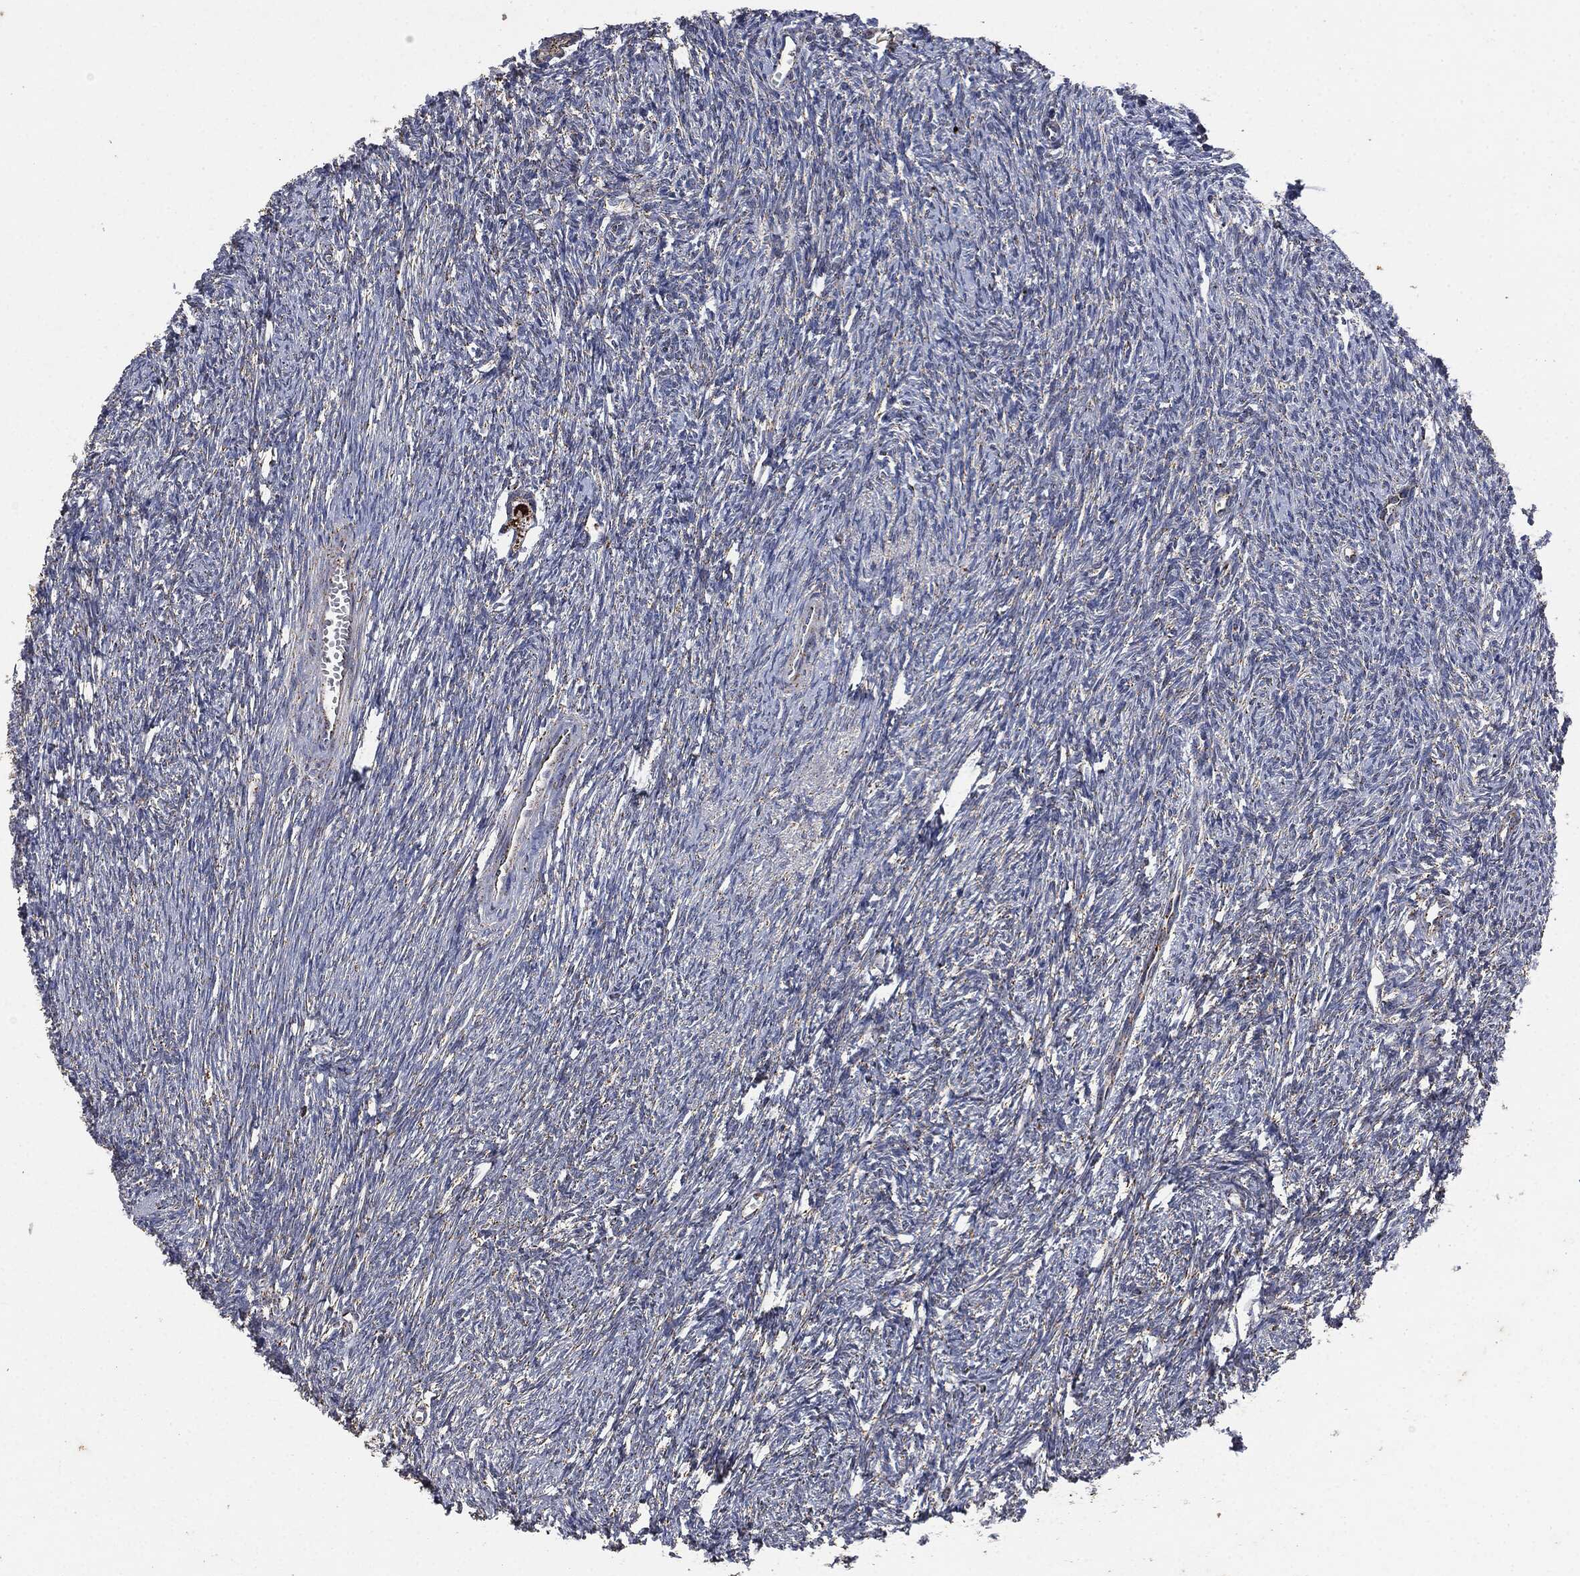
{"staining": {"intensity": "weak", "quantity": ">75%", "location": "cytoplasmic/membranous"}, "tissue": "ovary", "cell_type": "Ovarian stroma cells", "image_type": "normal", "snomed": [{"axis": "morphology", "description": "Normal tissue, NOS"}, {"axis": "topography", "description": "Fallopian tube"}, {"axis": "topography", "description": "Ovary"}], "caption": "Weak cytoplasmic/membranous expression is seen in approximately >75% of ovarian stroma cells in benign ovary. (Stains: DAB in brown, nuclei in blue, Microscopy: brightfield microscopy at high magnification).", "gene": "RYK", "patient": {"sex": "female", "age": 33}}